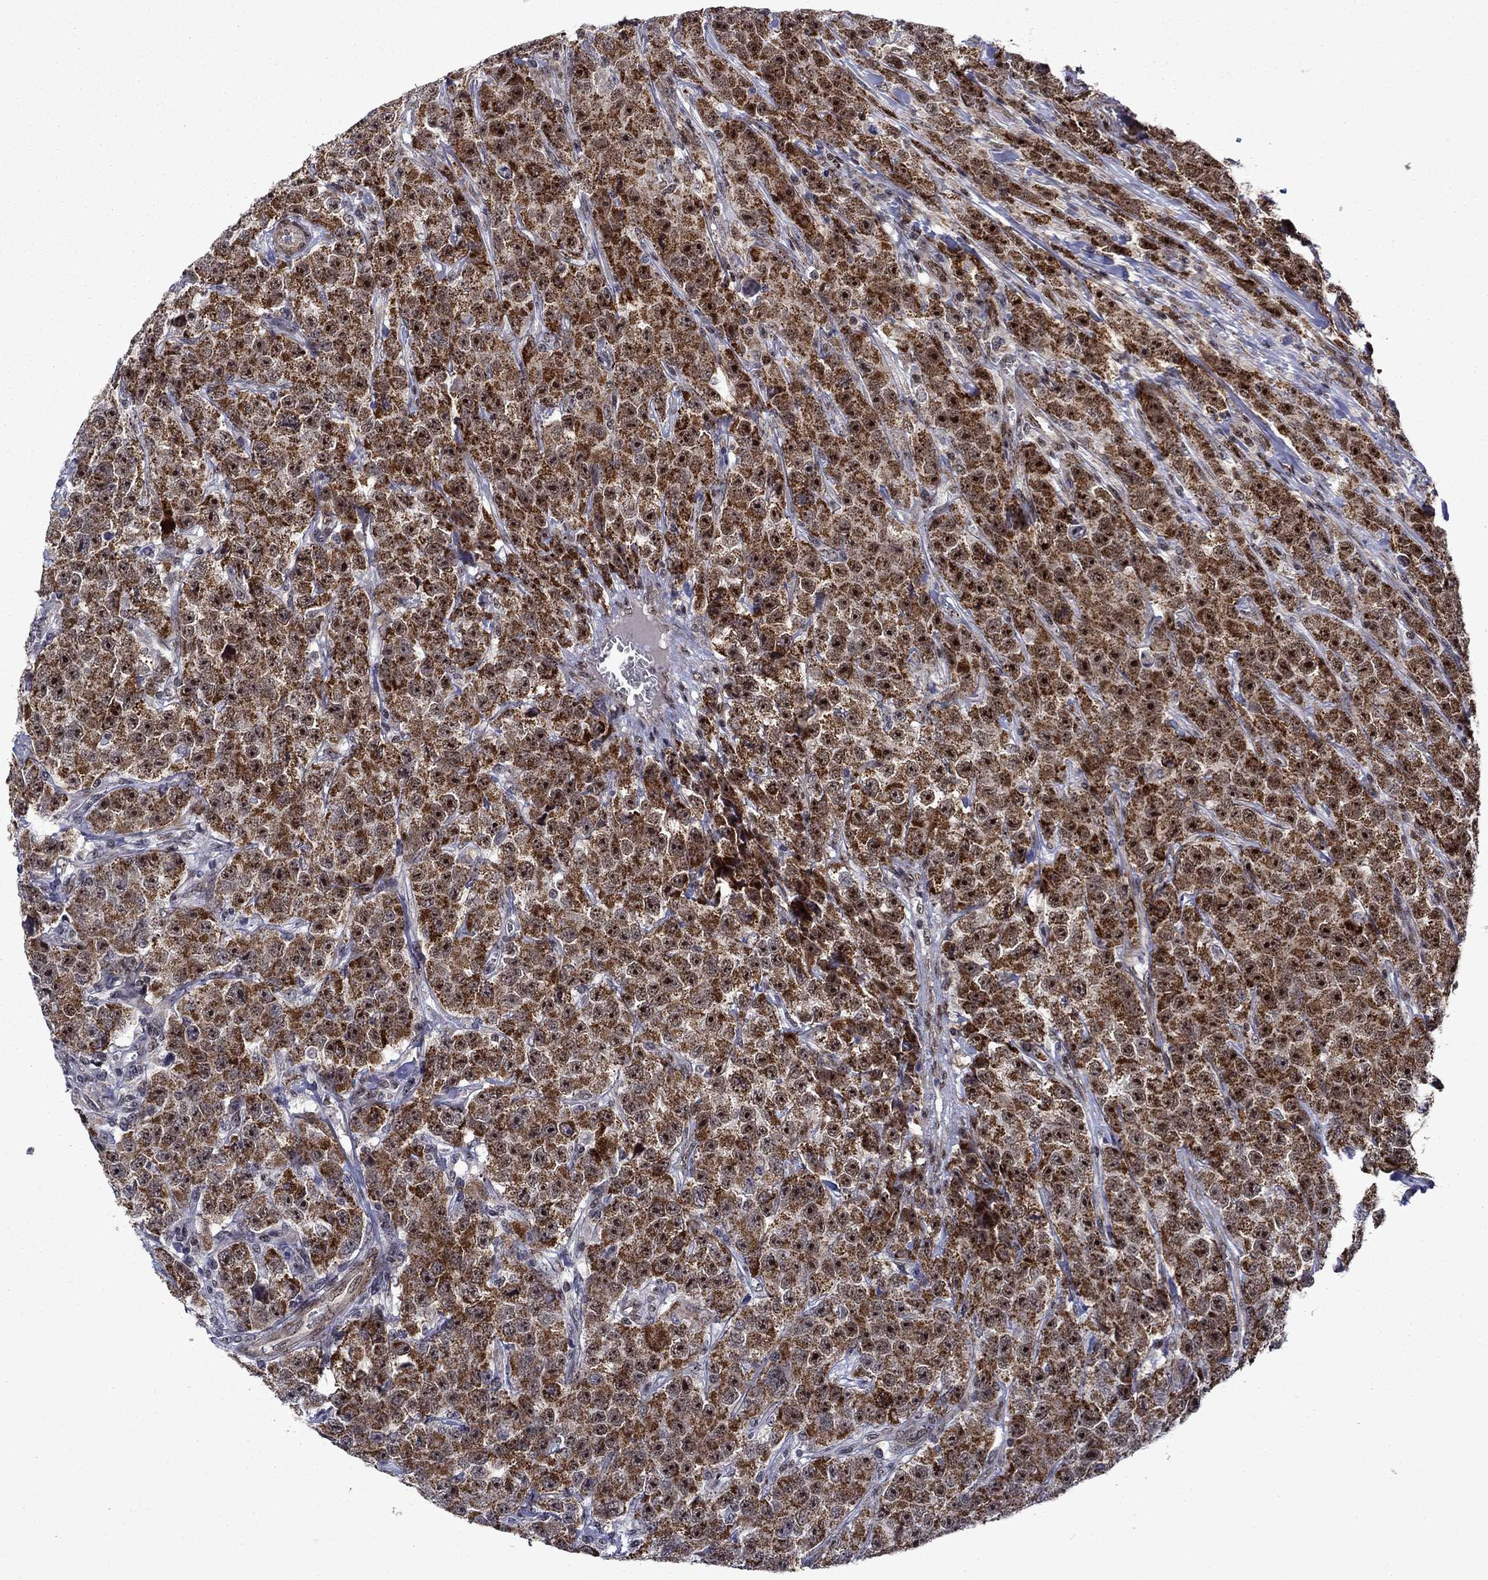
{"staining": {"intensity": "moderate", "quantity": ">75%", "location": "cytoplasmic/membranous"}, "tissue": "testis cancer", "cell_type": "Tumor cells", "image_type": "cancer", "snomed": [{"axis": "morphology", "description": "Seminoma, NOS"}, {"axis": "topography", "description": "Testis"}], "caption": "High-magnification brightfield microscopy of testis cancer (seminoma) stained with DAB (3,3'-diaminobenzidine) (brown) and counterstained with hematoxylin (blue). tumor cells exhibit moderate cytoplasmic/membranous staining is identified in approximately>75% of cells.", "gene": "SURF2", "patient": {"sex": "male", "age": 59}}